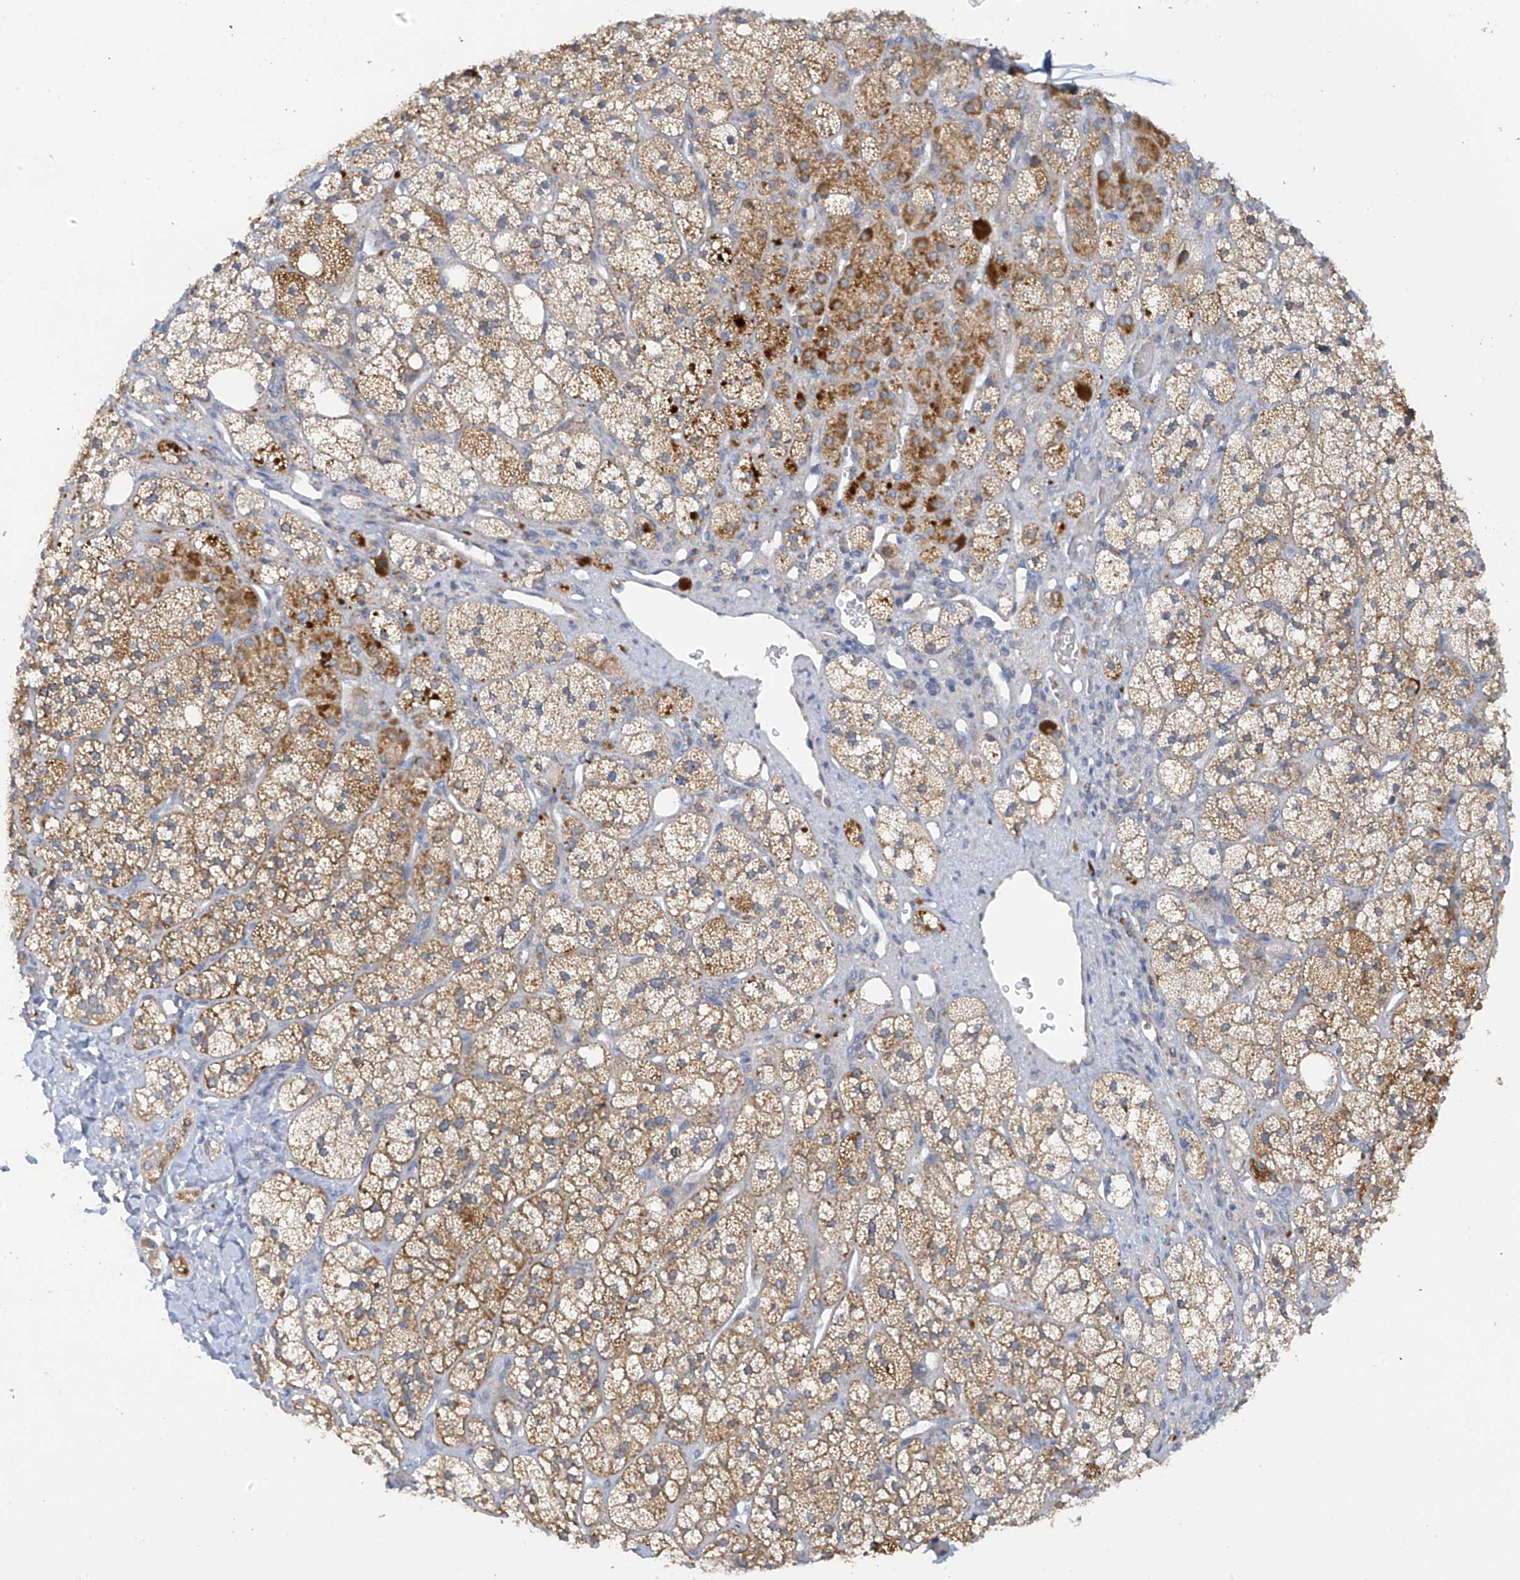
{"staining": {"intensity": "moderate", "quantity": "25%-75%", "location": "cytoplasmic/membranous"}, "tissue": "adrenal gland", "cell_type": "Glandular cells", "image_type": "normal", "snomed": [{"axis": "morphology", "description": "Normal tissue, NOS"}, {"axis": "topography", "description": "Adrenal gland"}], "caption": "Adrenal gland stained with DAB immunohistochemistry reveals medium levels of moderate cytoplasmic/membranous expression in approximately 25%-75% of glandular cells.", "gene": "METTL18", "patient": {"sex": "male", "age": 61}}